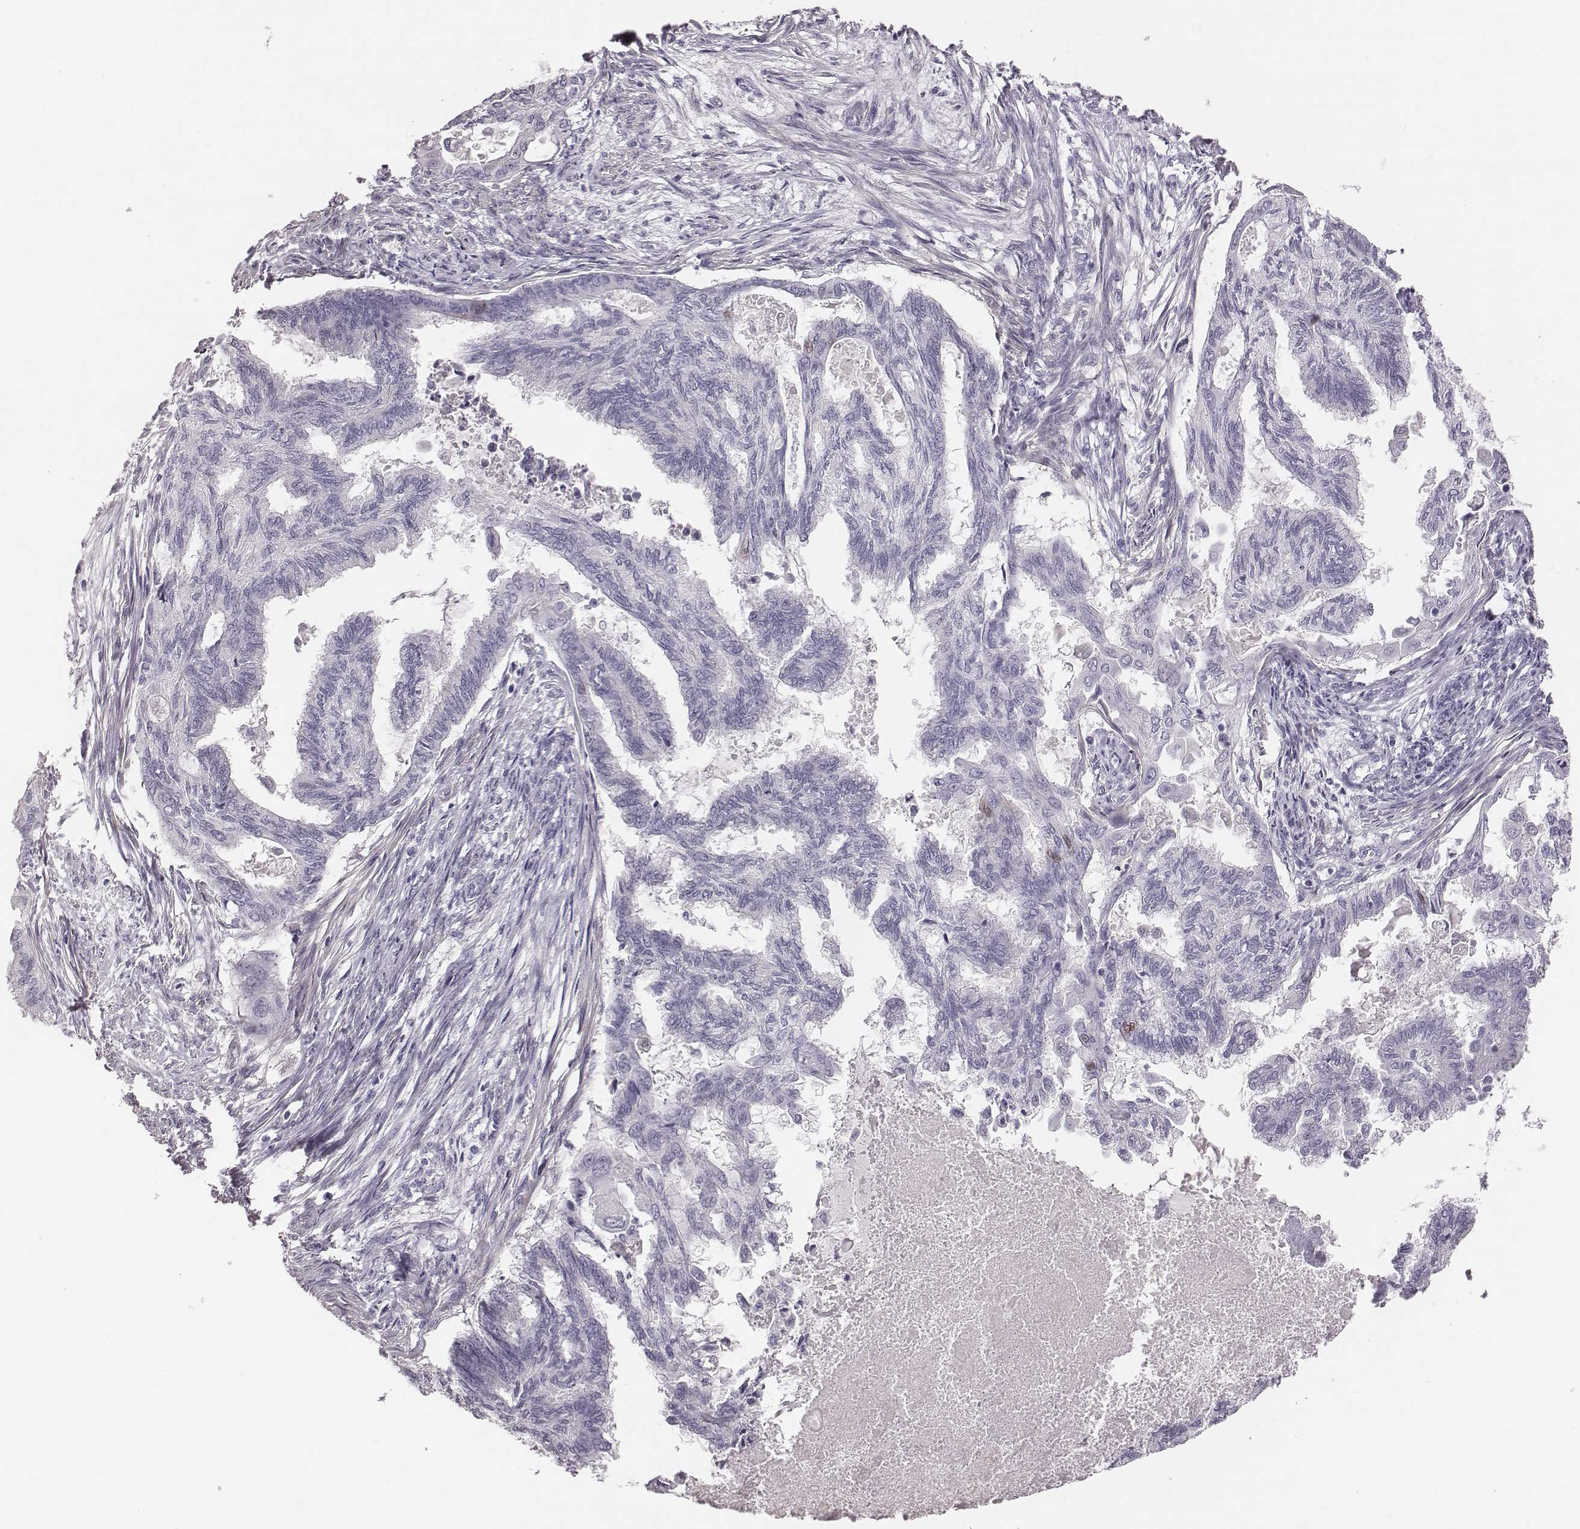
{"staining": {"intensity": "negative", "quantity": "none", "location": "none"}, "tissue": "endometrial cancer", "cell_type": "Tumor cells", "image_type": "cancer", "snomed": [{"axis": "morphology", "description": "Adenocarcinoma, NOS"}, {"axis": "topography", "description": "Endometrium"}], "caption": "An image of human endometrial adenocarcinoma is negative for staining in tumor cells.", "gene": "CRISP1", "patient": {"sex": "female", "age": 86}}